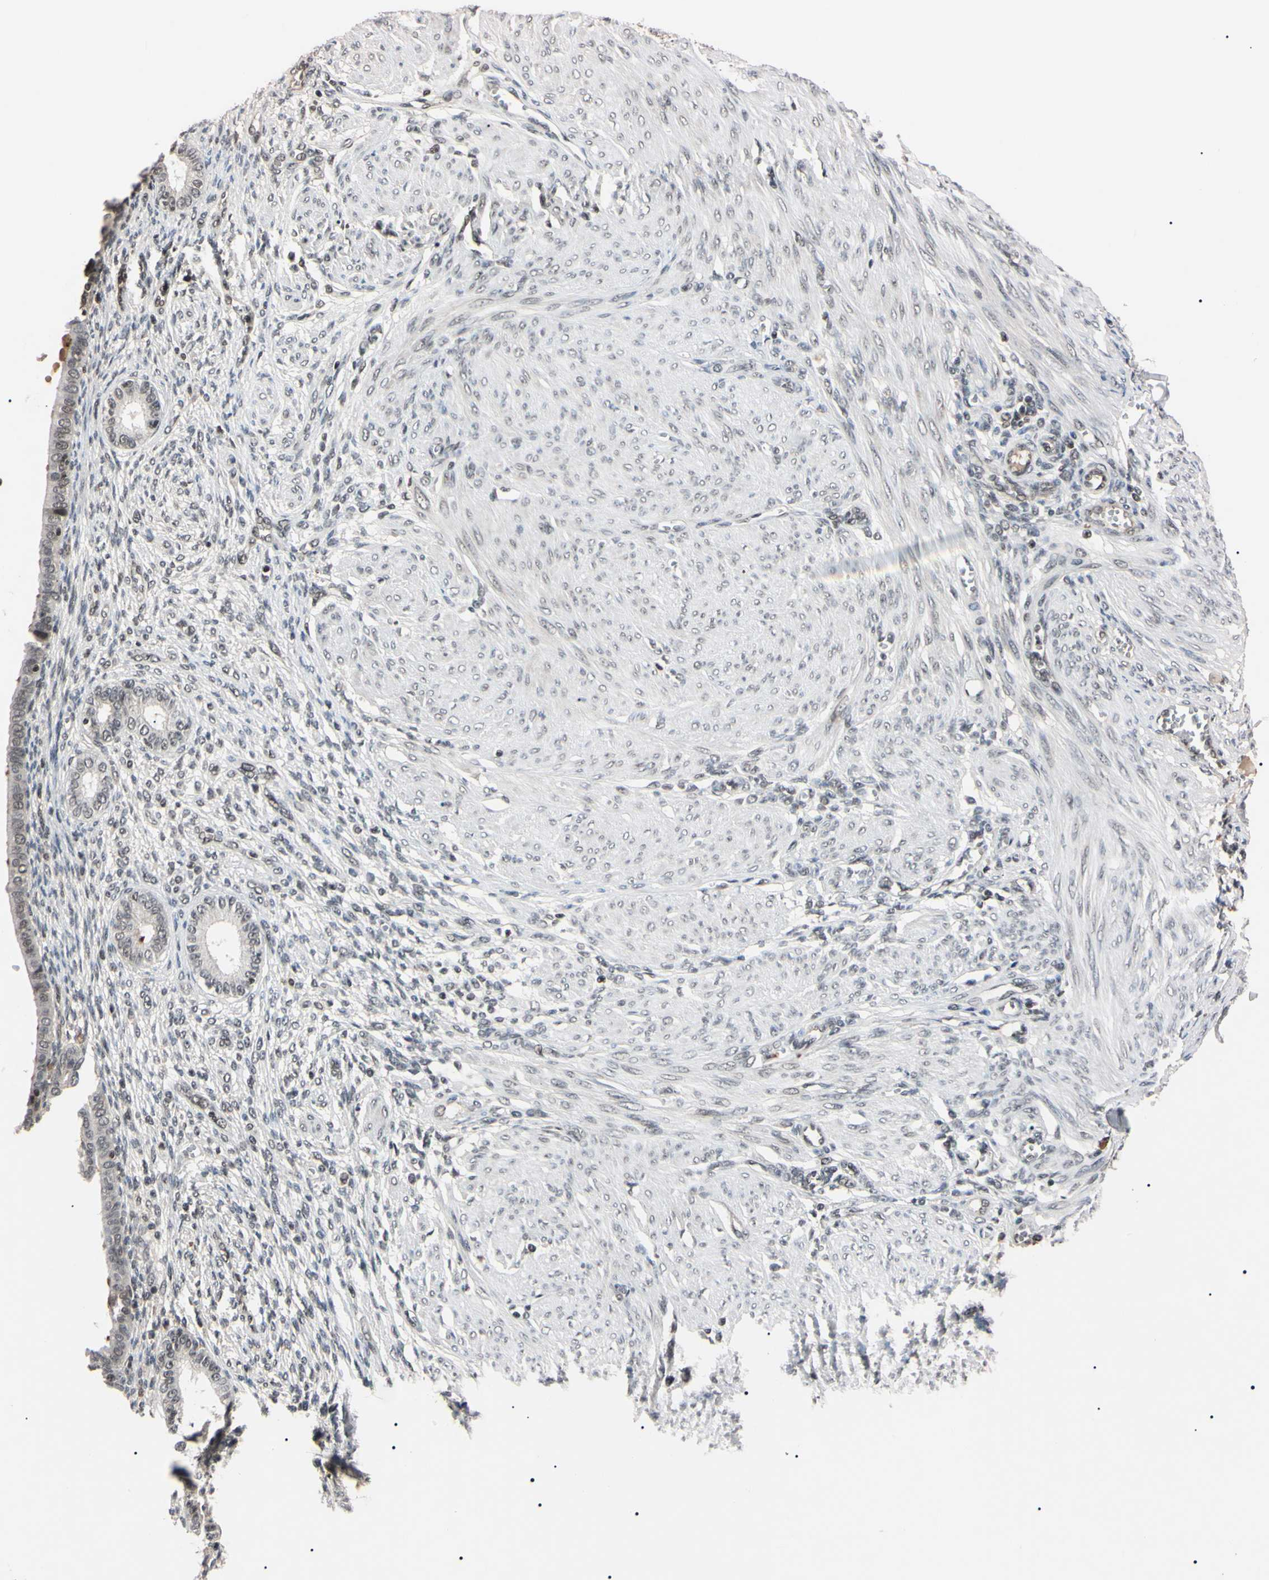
{"staining": {"intensity": "weak", "quantity": "25%-75%", "location": "cytoplasmic/membranous,nuclear"}, "tissue": "endometrium", "cell_type": "Cells in endometrial stroma", "image_type": "normal", "snomed": [{"axis": "morphology", "description": "Normal tissue, NOS"}, {"axis": "topography", "description": "Endometrium"}], "caption": "Benign endometrium reveals weak cytoplasmic/membranous,nuclear expression in approximately 25%-75% of cells in endometrial stroma (DAB = brown stain, brightfield microscopy at high magnification)..", "gene": "YY1", "patient": {"sex": "female", "age": 72}}